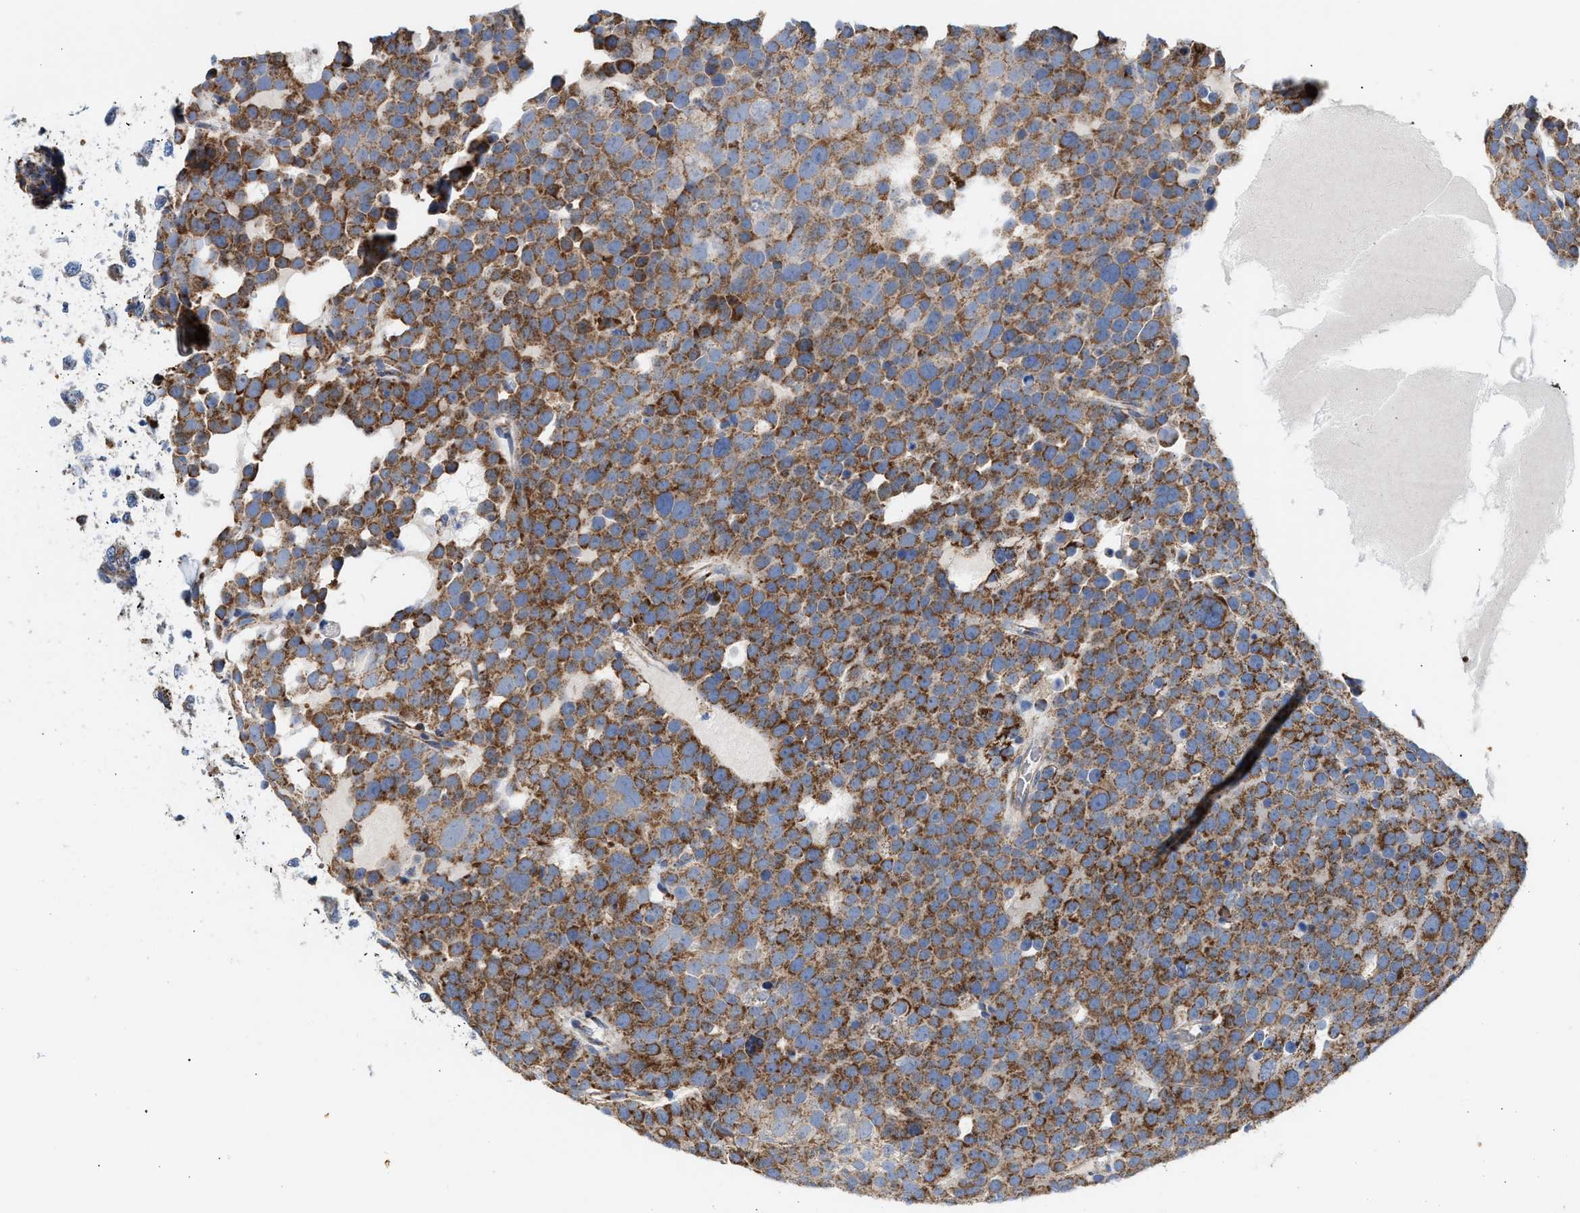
{"staining": {"intensity": "moderate", "quantity": ">75%", "location": "cytoplasmic/membranous"}, "tissue": "testis cancer", "cell_type": "Tumor cells", "image_type": "cancer", "snomed": [{"axis": "morphology", "description": "Seminoma, NOS"}, {"axis": "topography", "description": "Testis"}], "caption": "Immunohistochemistry micrograph of neoplastic tissue: human testis seminoma stained using immunohistochemistry (IHC) demonstrates medium levels of moderate protein expression localized specifically in the cytoplasmic/membranous of tumor cells, appearing as a cytoplasmic/membranous brown color.", "gene": "MECR", "patient": {"sex": "male", "age": 71}}